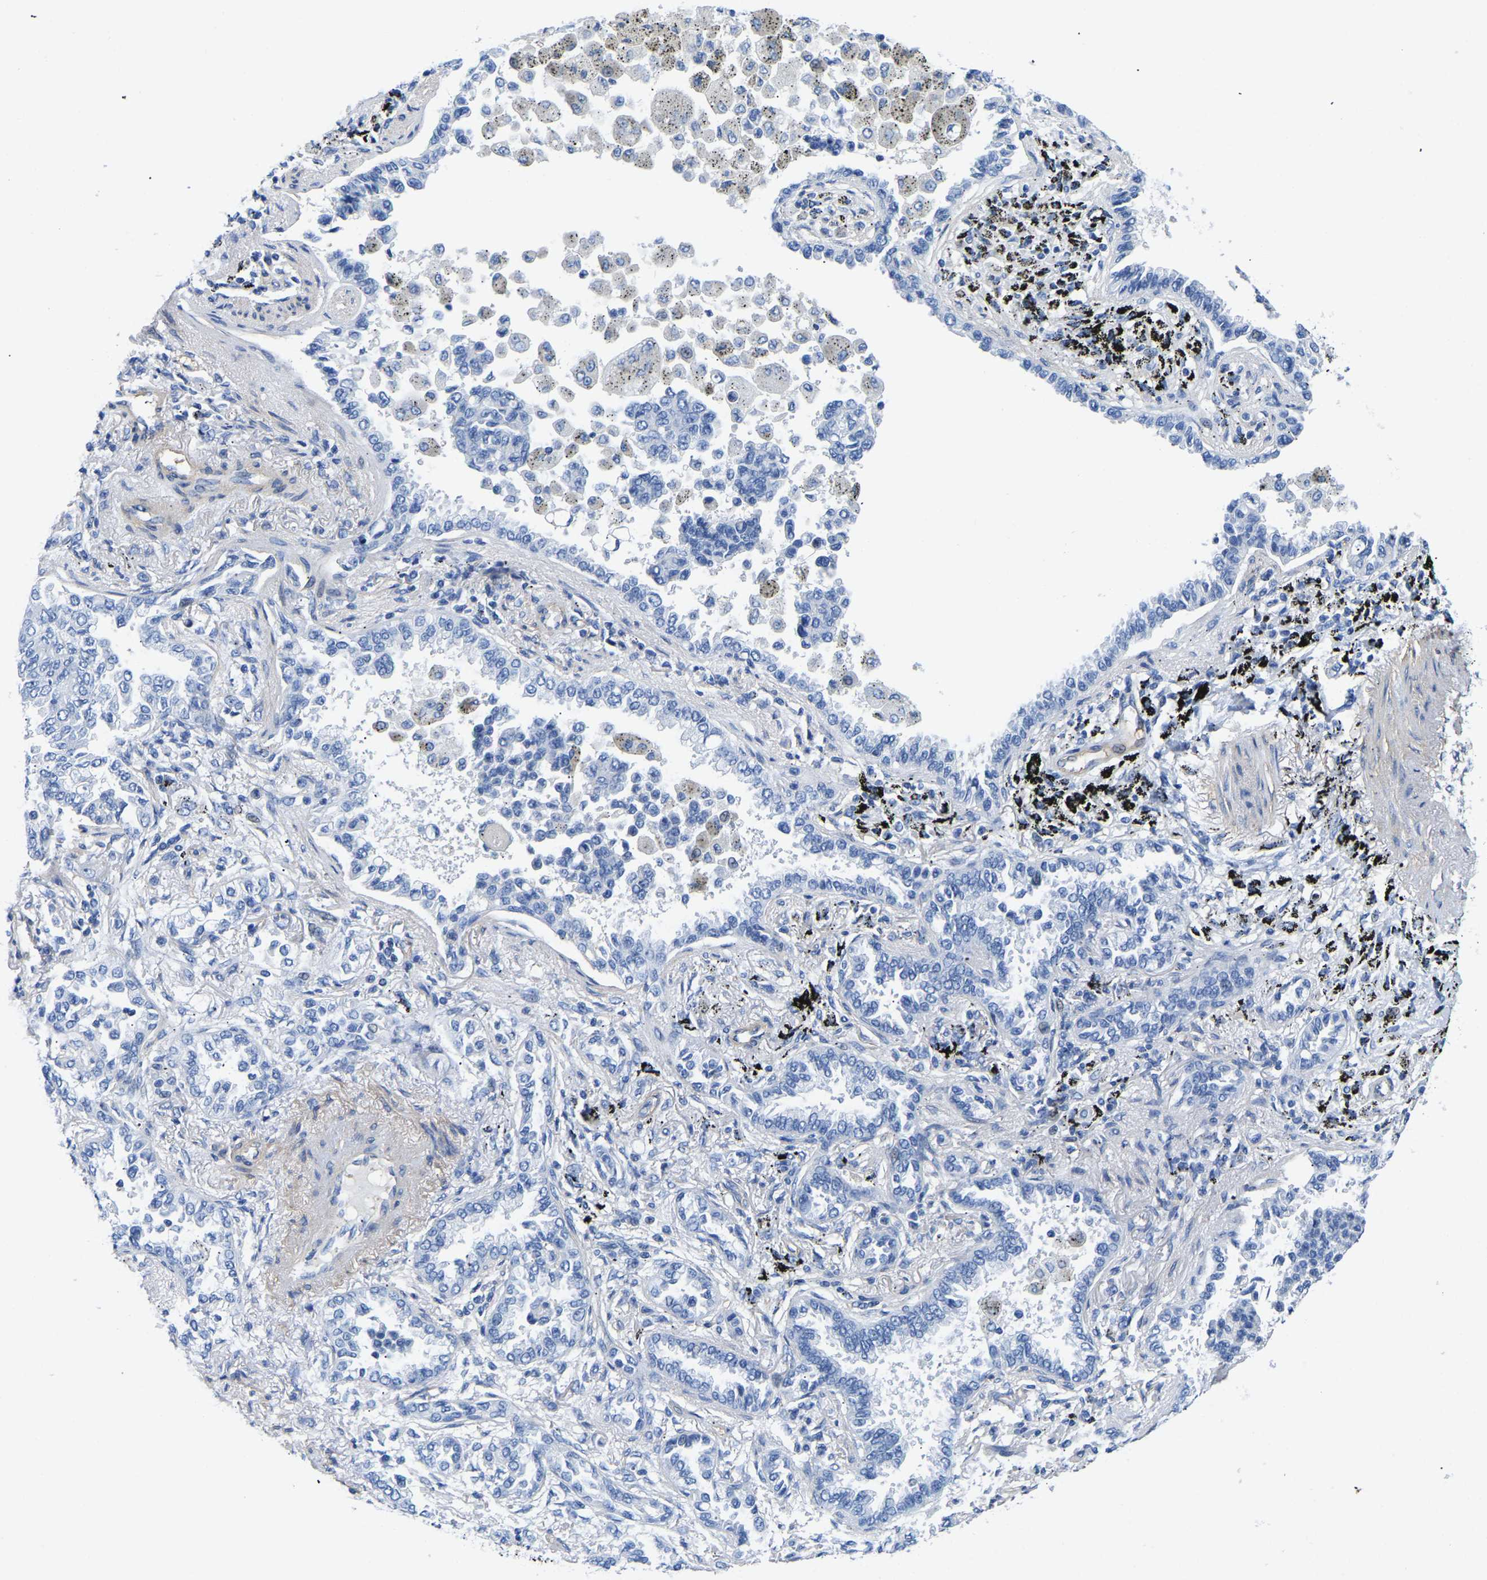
{"staining": {"intensity": "negative", "quantity": "none", "location": "none"}, "tissue": "lung cancer", "cell_type": "Tumor cells", "image_type": "cancer", "snomed": [{"axis": "morphology", "description": "Normal tissue, NOS"}, {"axis": "morphology", "description": "Adenocarcinoma, NOS"}, {"axis": "topography", "description": "Lung"}], "caption": "The photomicrograph displays no staining of tumor cells in lung cancer (adenocarcinoma).", "gene": "UPK3A", "patient": {"sex": "male", "age": 59}}